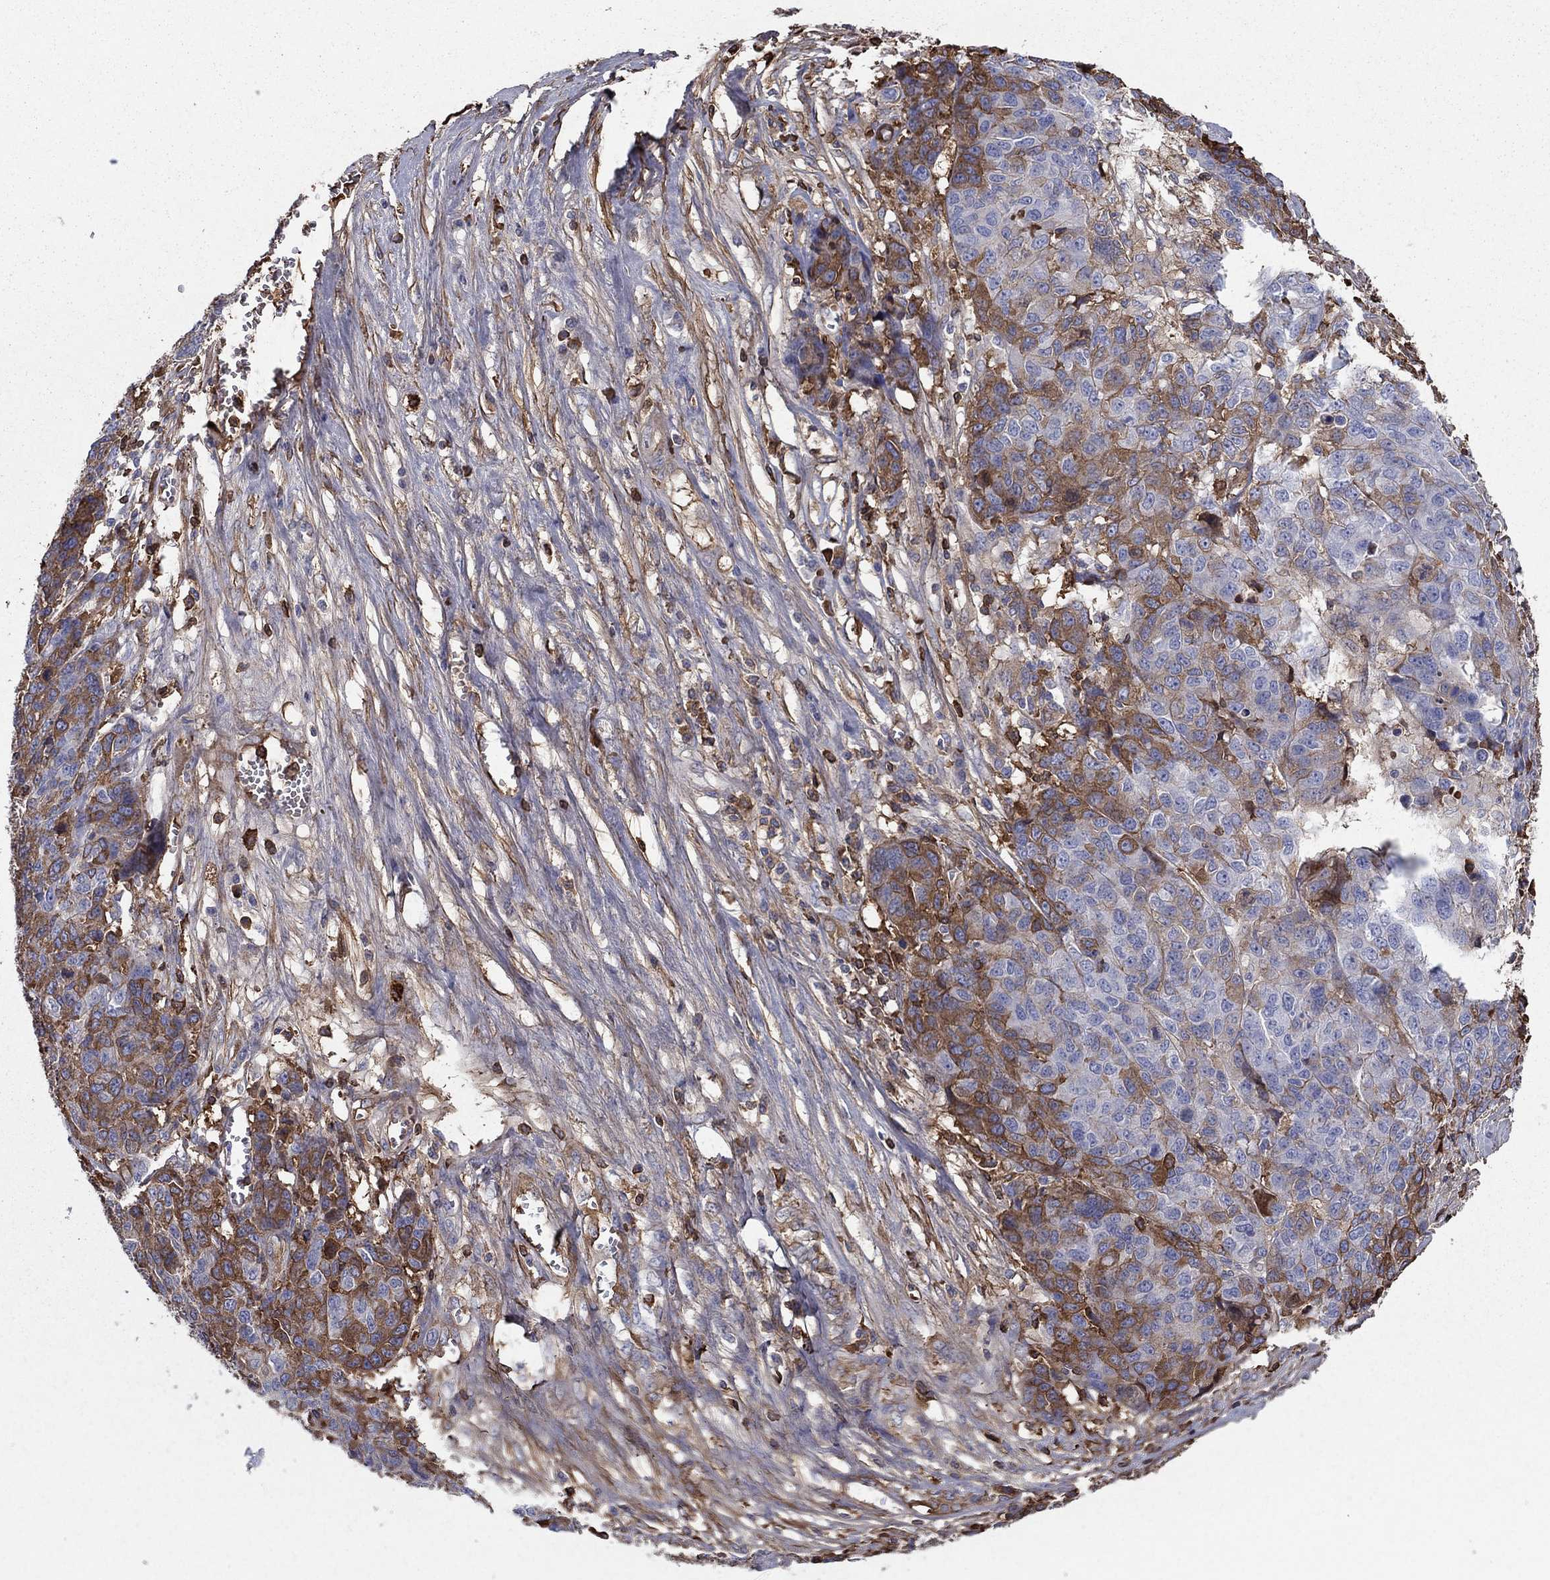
{"staining": {"intensity": "strong", "quantity": "25%-75%", "location": "cytoplasmic/membranous"}, "tissue": "ovarian cancer", "cell_type": "Tumor cells", "image_type": "cancer", "snomed": [{"axis": "morphology", "description": "Cystadenocarcinoma, serous, NOS"}, {"axis": "topography", "description": "Ovary"}], "caption": "Approximately 25%-75% of tumor cells in ovarian serous cystadenocarcinoma reveal strong cytoplasmic/membranous protein expression as visualized by brown immunohistochemical staining.", "gene": "HPX", "patient": {"sex": "female", "age": 87}}